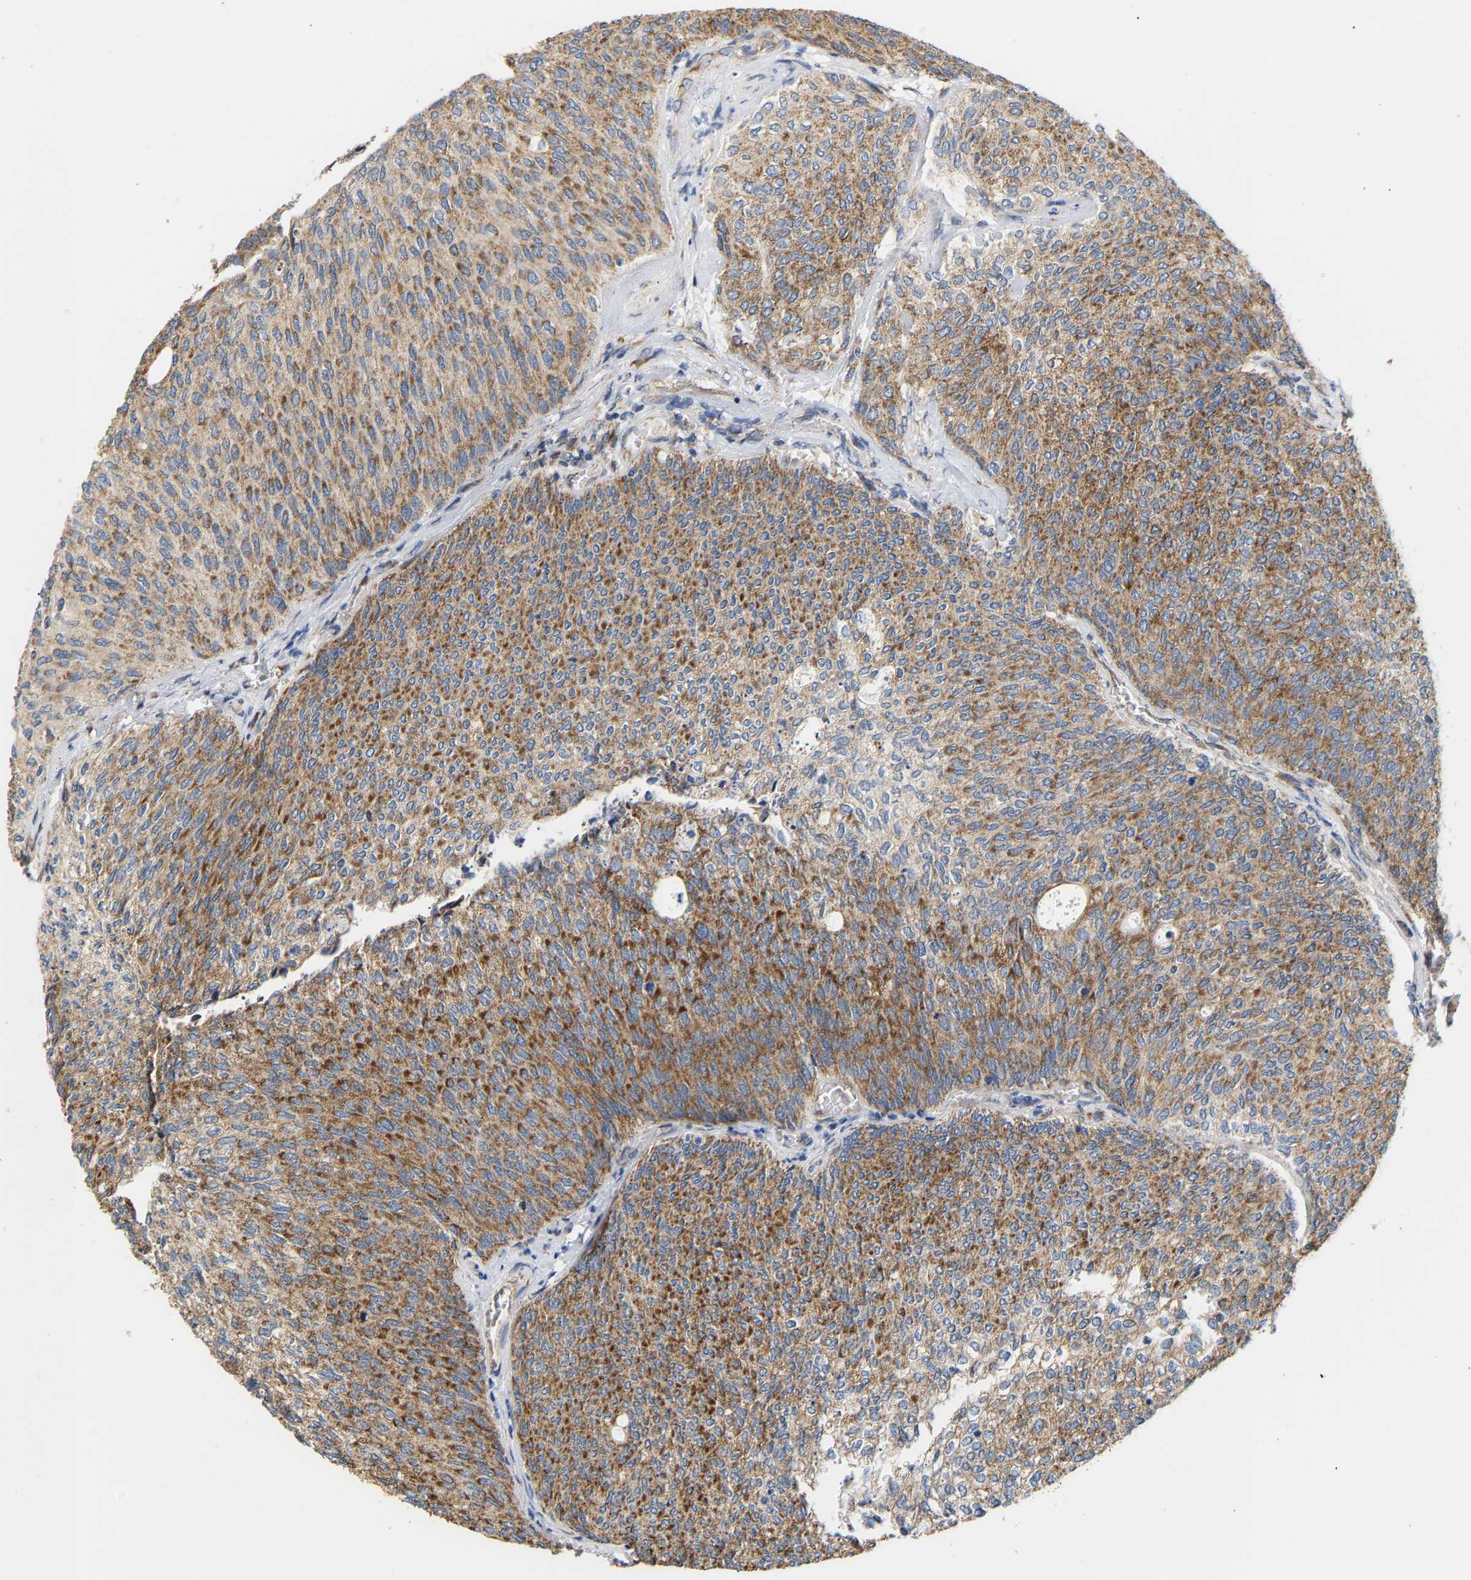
{"staining": {"intensity": "strong", "quantity": "25%-75%", "location": "cytoplasmic/membranous"}, "tissue": "urothelial cancer", "cell_type": "Tumor cells", "image_type": "cancer", "snomed": [{"axis": "morphology", "description": "Urothelial carcinoma, Low grade"}, {"axis": "topography", "description": "Urinary bladder"}], "caption": "Protein staining of urothelial cancer tissue shows strong cytoplasmic/membranous staining in about 25%-75% of tumor cells. (Brightfield microscopy of DAB IHC at high magnification).", "gene": "TMEM168", "patient": {"sex": "female", "age": 79}}